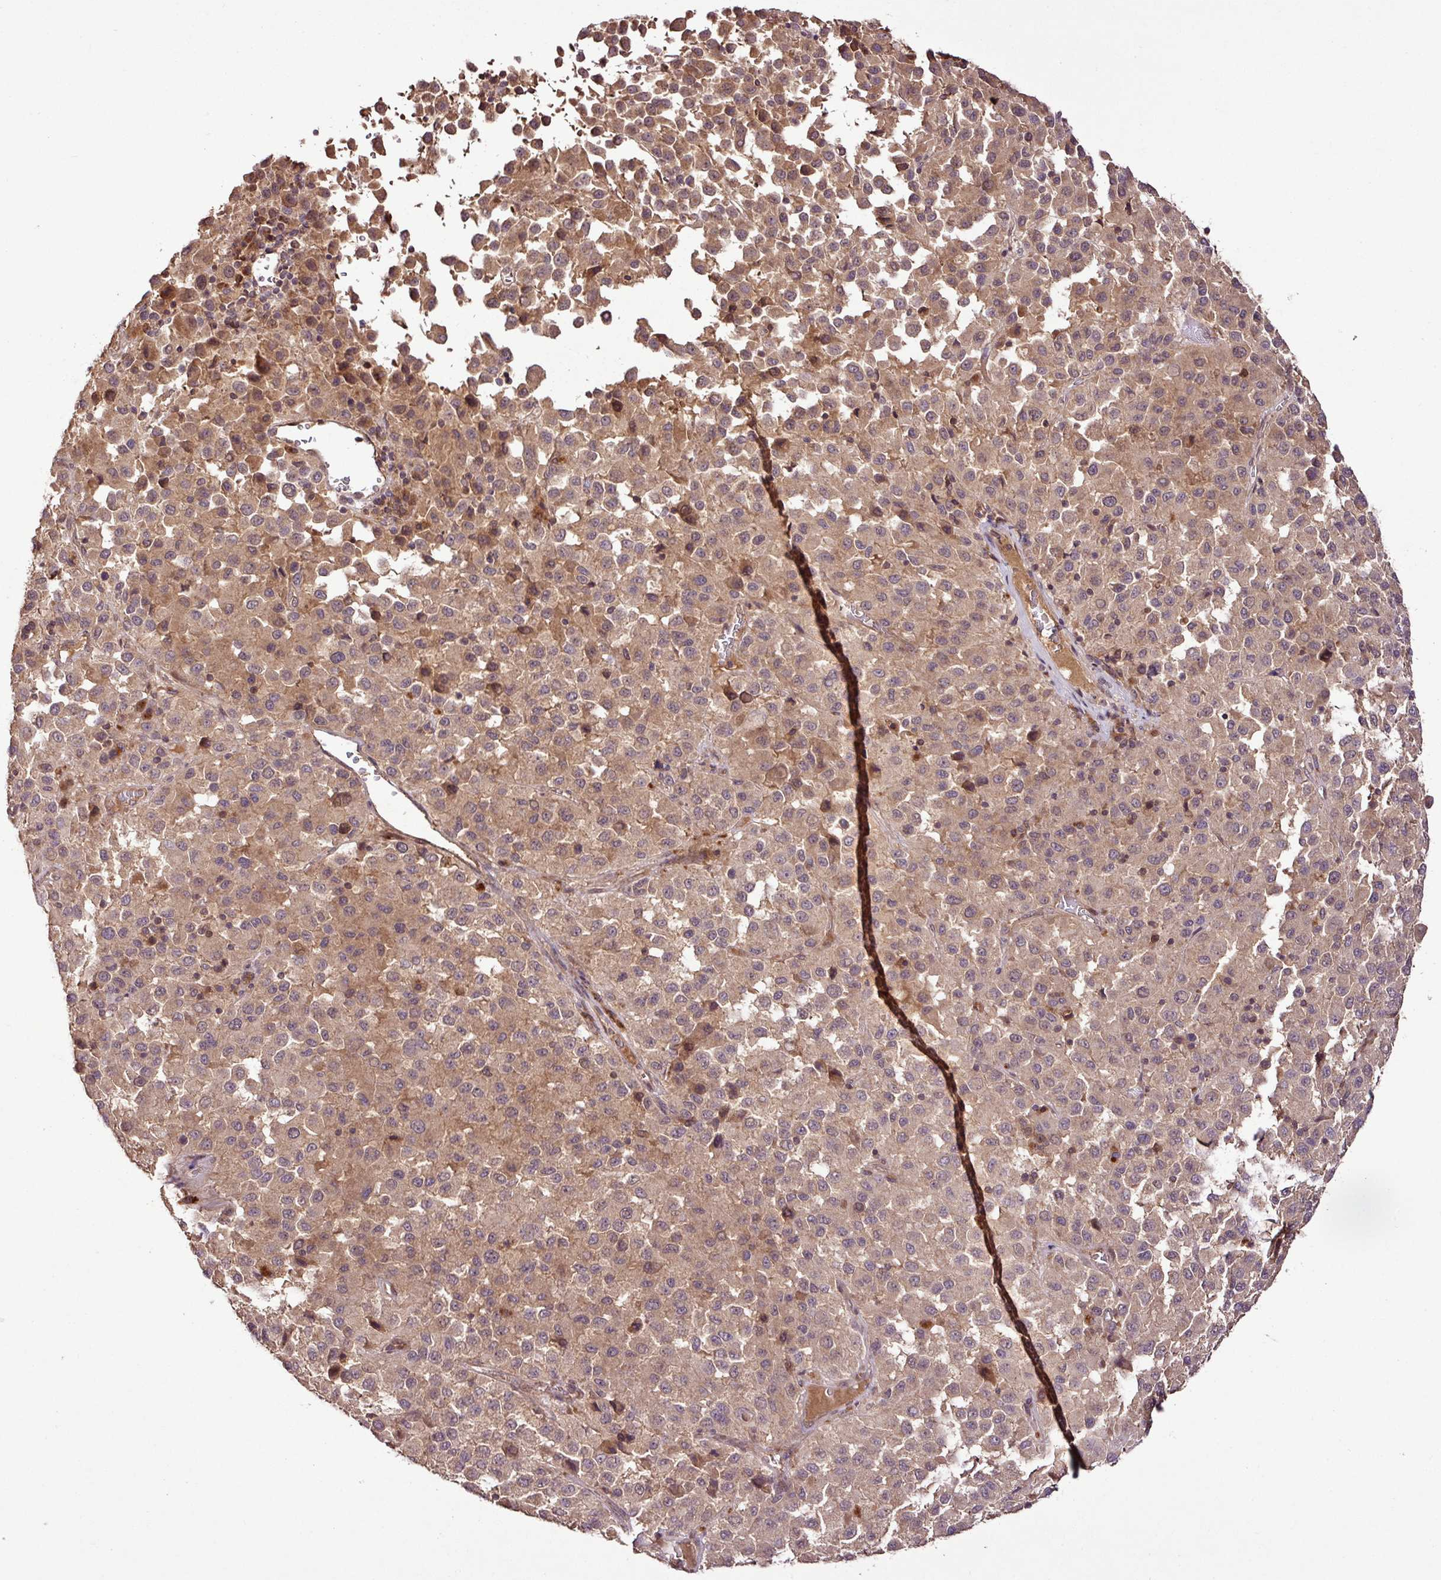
{"staining": {"intensity": "moderate", "quantity": ">75%", "location": "cytoplasmic/membranous,nuclear"}, "tissue": "melanoma", "cell_type": "Tumor cells", "image_type": "cancer", "snomed": [{"axis": "morphology", "description": "Malignant melanoma, Metastatic site"}, {"axis": "topography", "description": "Lung"}], "caption": "There is medium levels of moderate cytoplasmic/membranous and nuclear expression in tumor cells of malignant melanoma (metastatic site), as demonstrated by immunohistochemical staining (brown color).", "gene": "FAIM", "patient": {"sex": "male", "age": 64}}